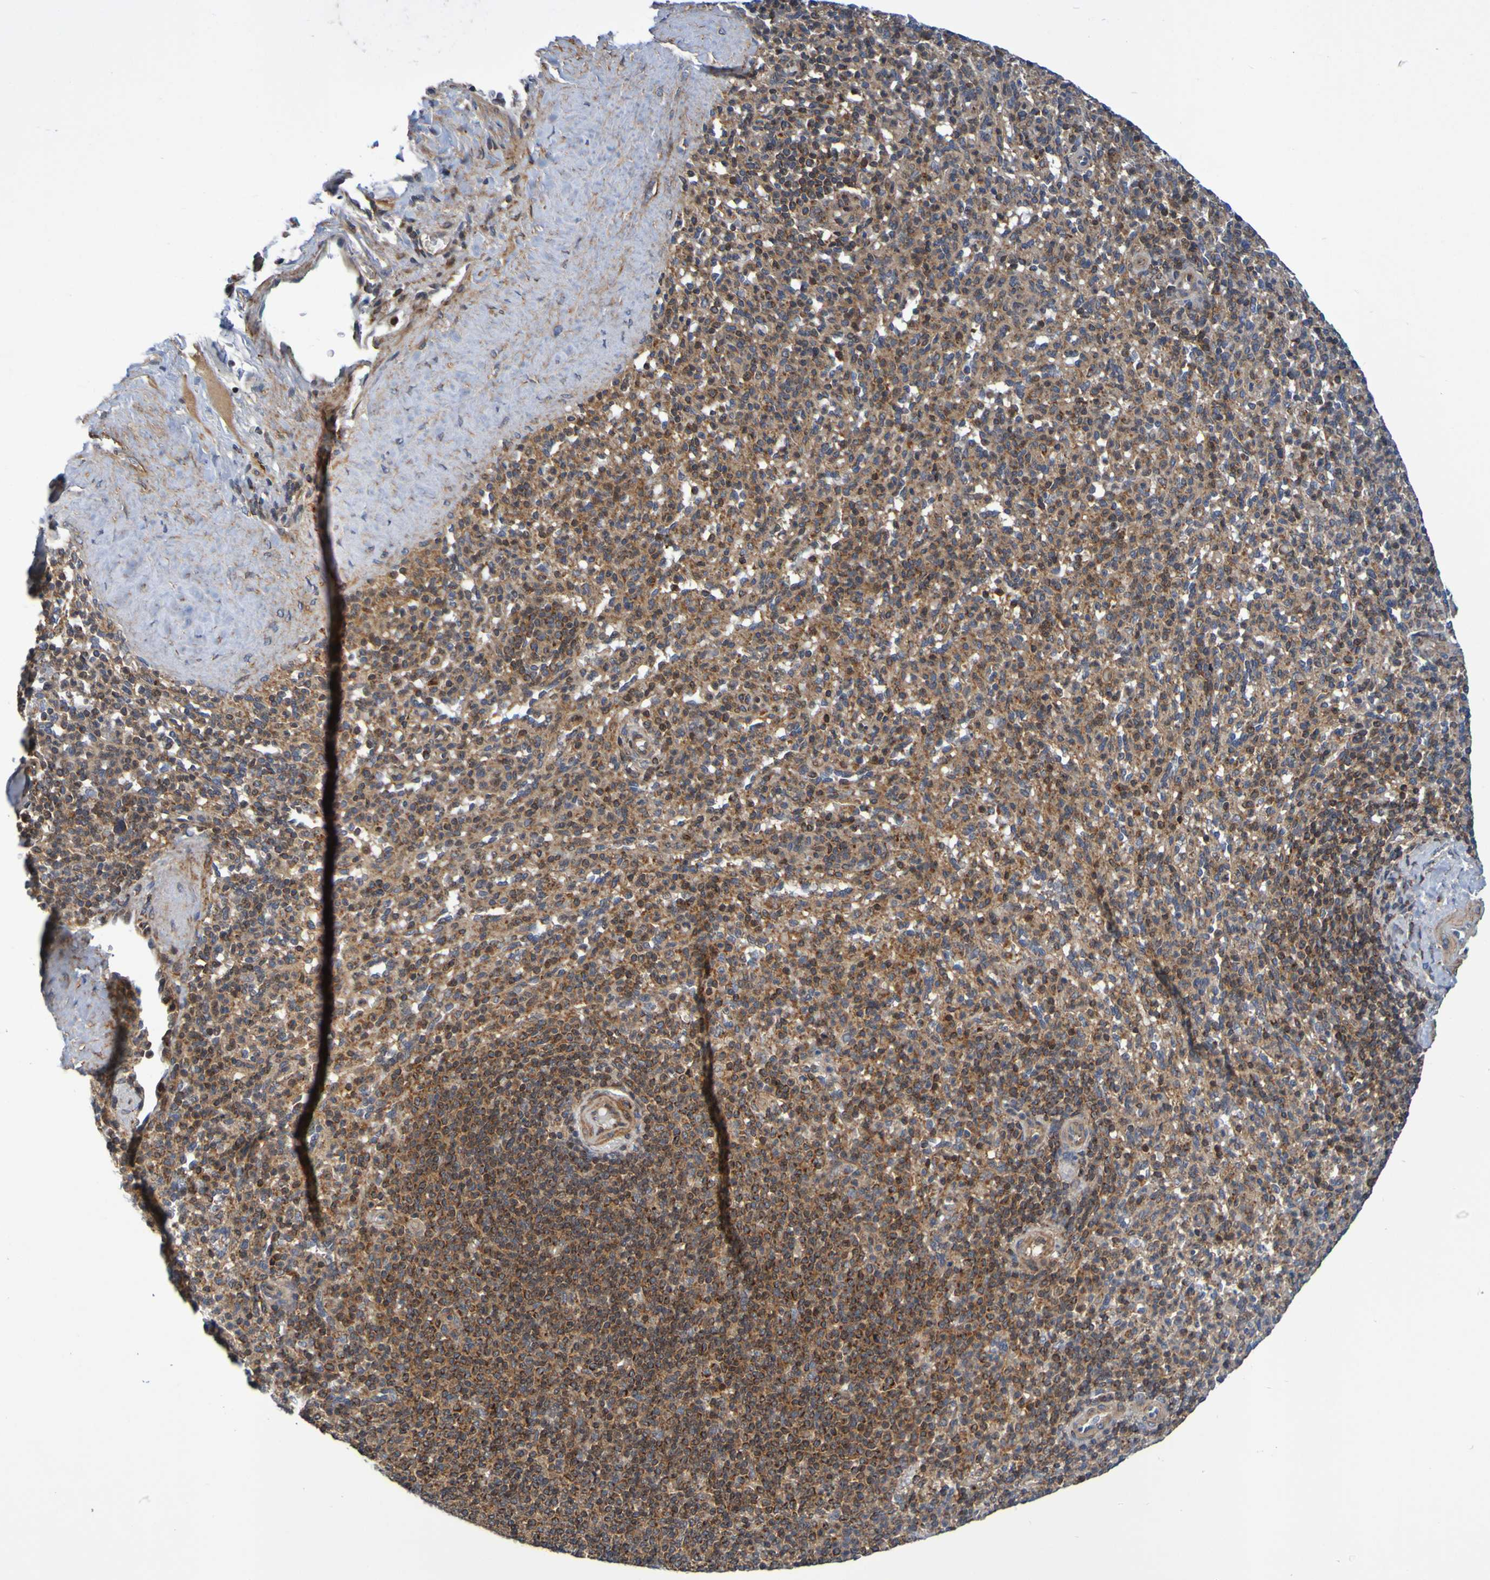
{"staining": {"intensity": "strong", "quantity": "25%-75%", "location": "cytoplasmic/membranous"}, "tissue": "spleen", "cell_type": "Cells in red pulp", "image_type": "normal", "snomed": [{"axis": "morphology", "description": "Normal tissue, NOS"}, {"axis": "topography", "description": "Spleen"}], "caption": "Brown immunohistochemical staining in benign human spleen shows strong cytoplasmic/membranous positivity in about 25%-75% of cells in red pulp.", "gene": "CCDC51", "patient": {"sex": "male", "age": 36}}